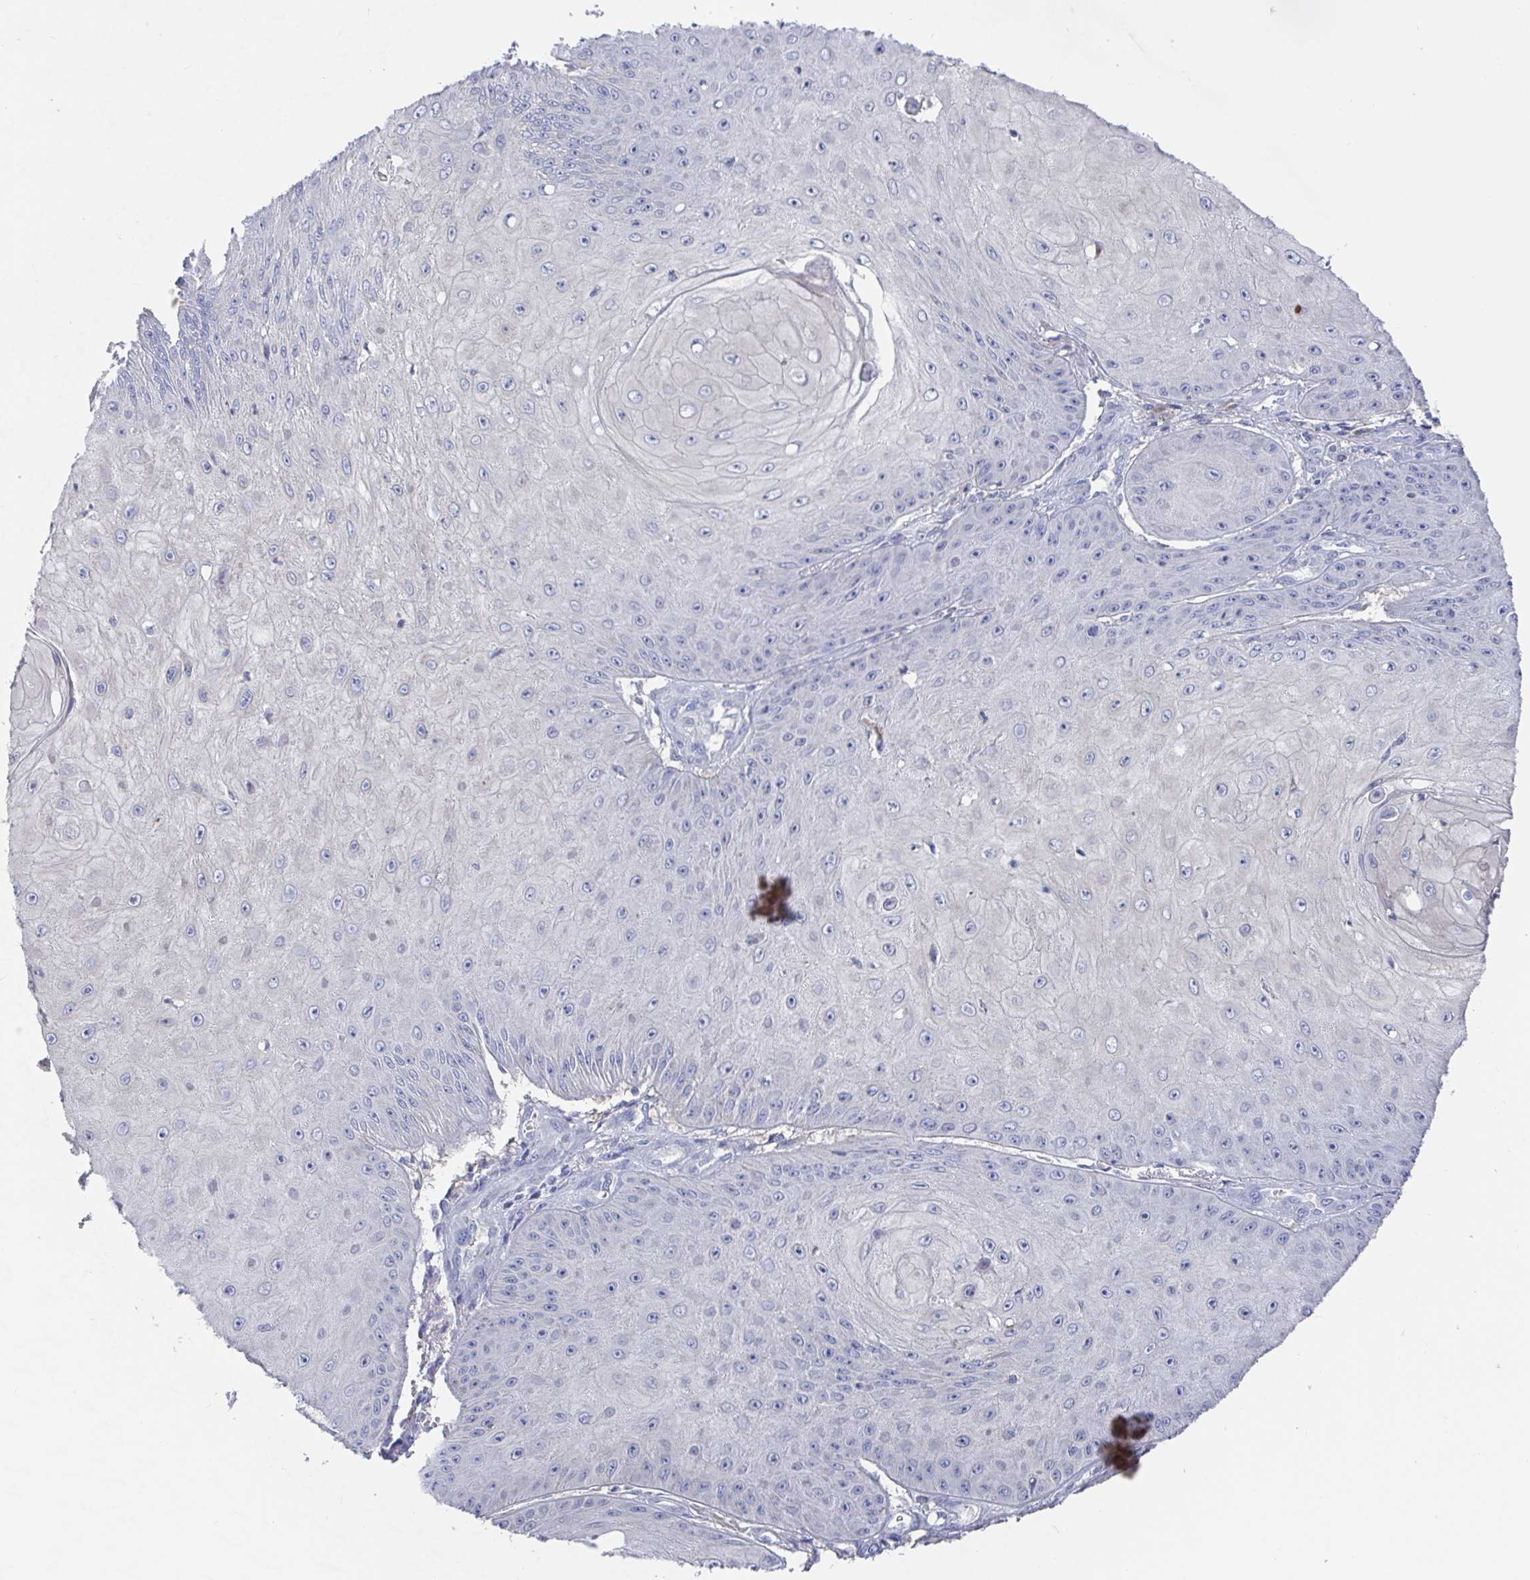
{"staining": {"intensity": "negative", "quantity": "none", "location": "none"}, "tissue": "skin cancer", "cell_type": "Tumor cells", "image_type": "cancer", "snomed": [{"axis": "morphology", "description": "Squamous cell carcinoma, NOS"}, {"axis": "topography", "description": "Skin"}], "caption": "Protein analysis of skin squamous cell carcinoma exhibits no significant positivity in tumor cells. (Brightfield microscopy of DAB immunohistochemistry (IHC) at high magnification).", "gene": "GPR148", "patient": {"sex": "male", "age": 70}}